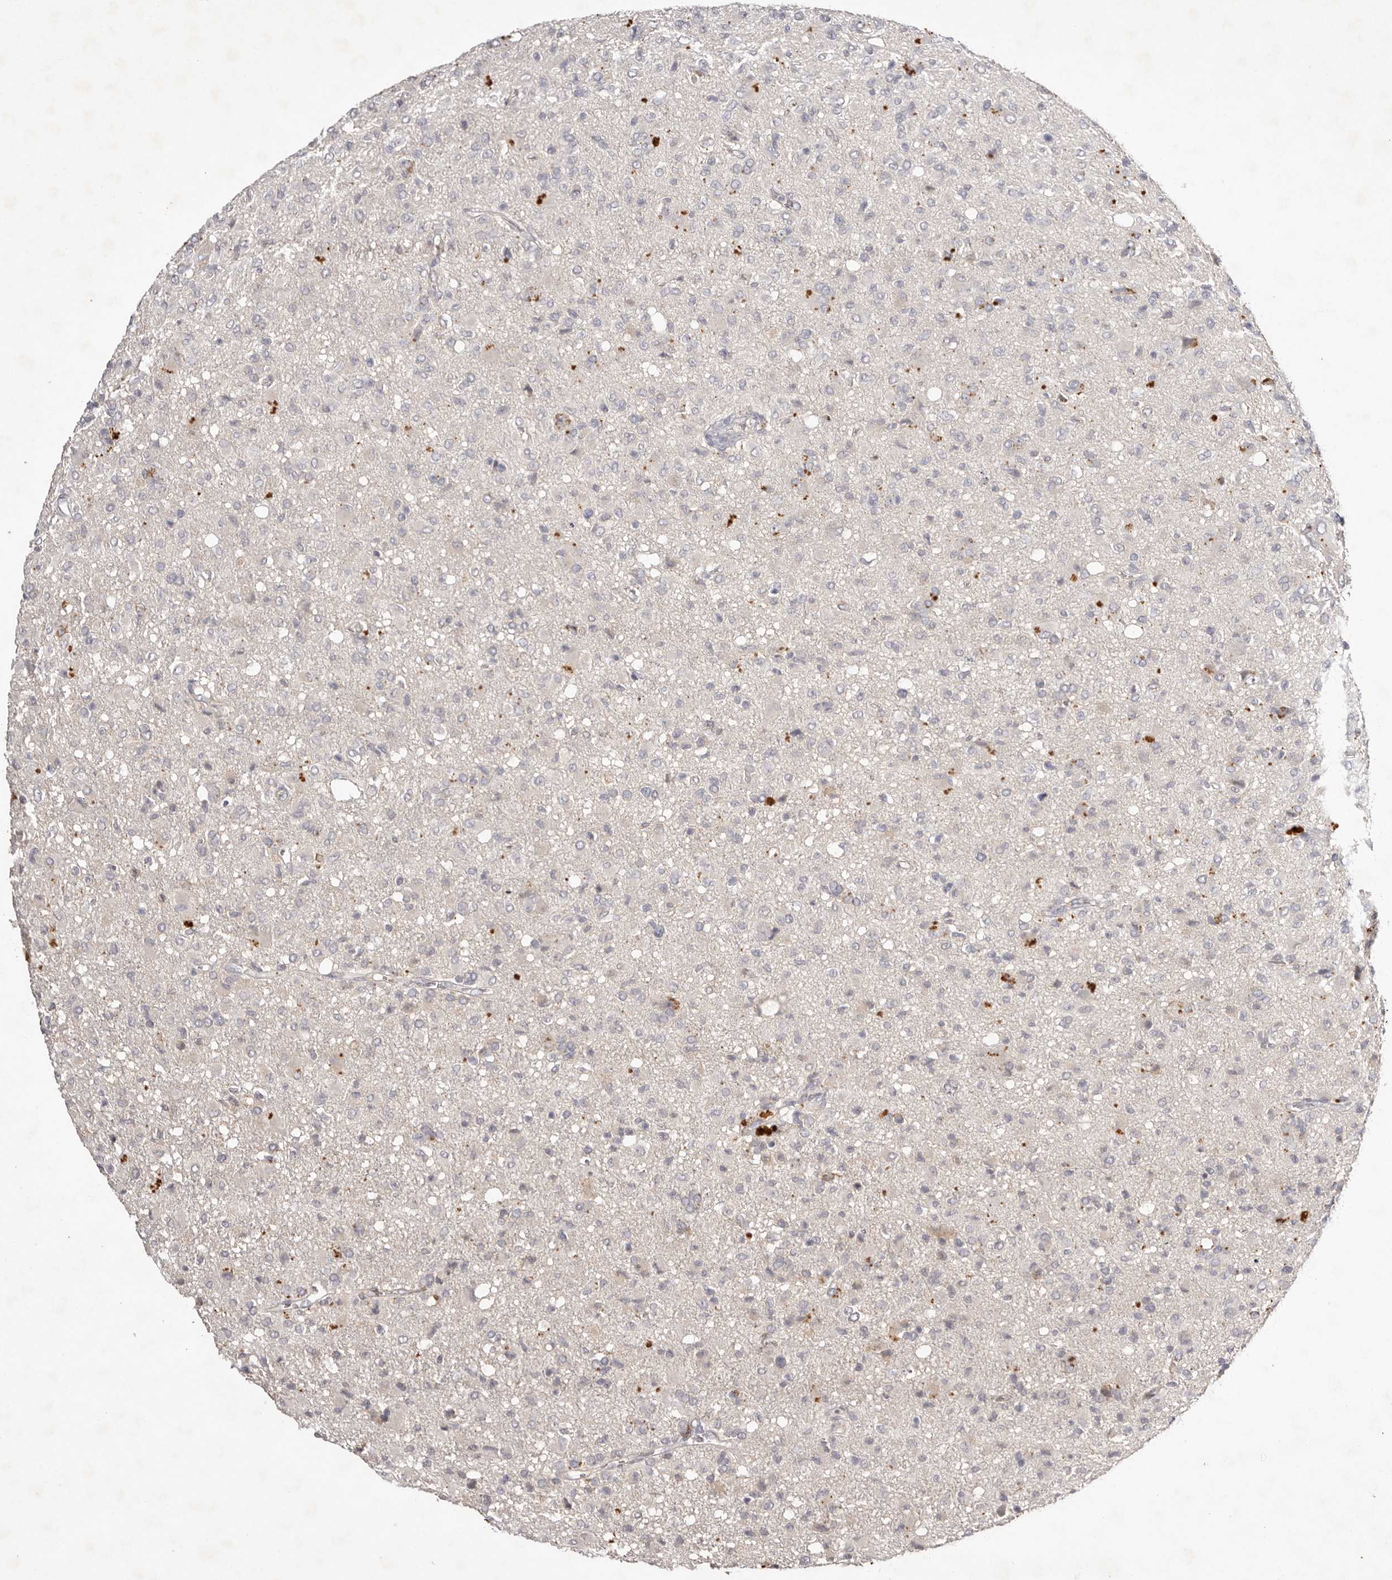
{"staining": {"intensity": "negative", "quantity": "none", "location": "none"}, "tissue": "glioma", "cell_type": "Tumor cells", "image_type": "cancer", "snomed": [{"axis": "morphology", "description": "Glioma, malignant, High grade"}, {"axis": "topography", "description": "Brain"}], "caption": "Tumor cells are negative for protein expression in human glioma. (DAB immunohistochemistry with hematoxylin counter stain).", "gene": "SCUBE2", "patient": {"sex": "female", "age": 57}}